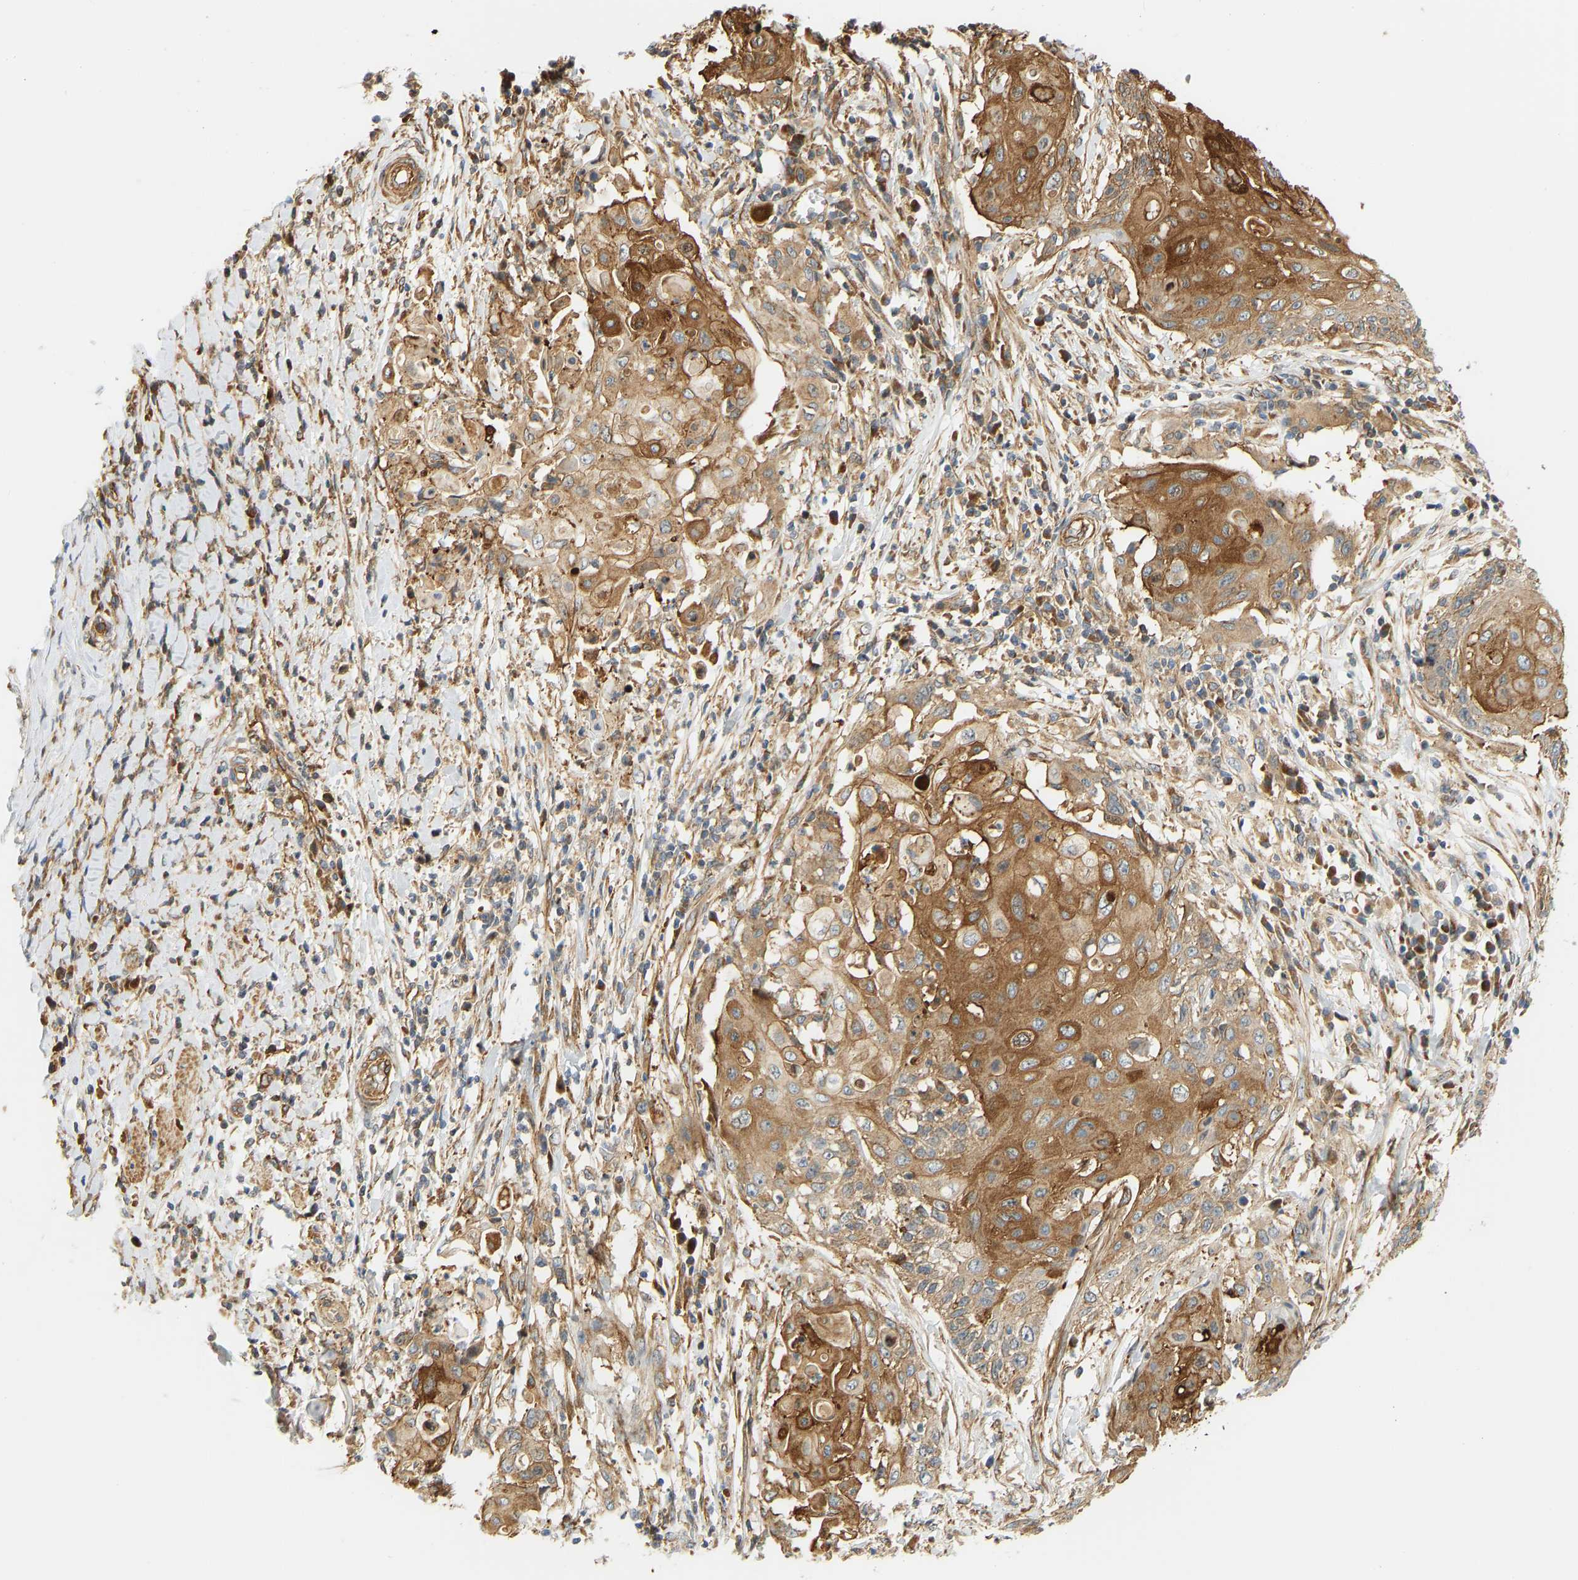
{"staining": {"intensity": "moderate", "quantity": ">75%", "location": "cytoplasmic/membranous"}, "tissue": "cervical cancer", "cell_type": "Tumor cells", "image_type": "cancer", "snomed": [{"axis": "morphology", "description": "Squamous cell carcinoma, NOS"}, {"axis": "topography", "description": "Cervix"}], "caption": "An image showing moderate cytoplasmic/membranous positivity in approximately >75% of tumor cells in cervical cancer (squamous cell carcinoma), as visualized by brown immunohistochemical staining.", "gene": "CEP57", "patient": {"sex": "female", "age": 39}}